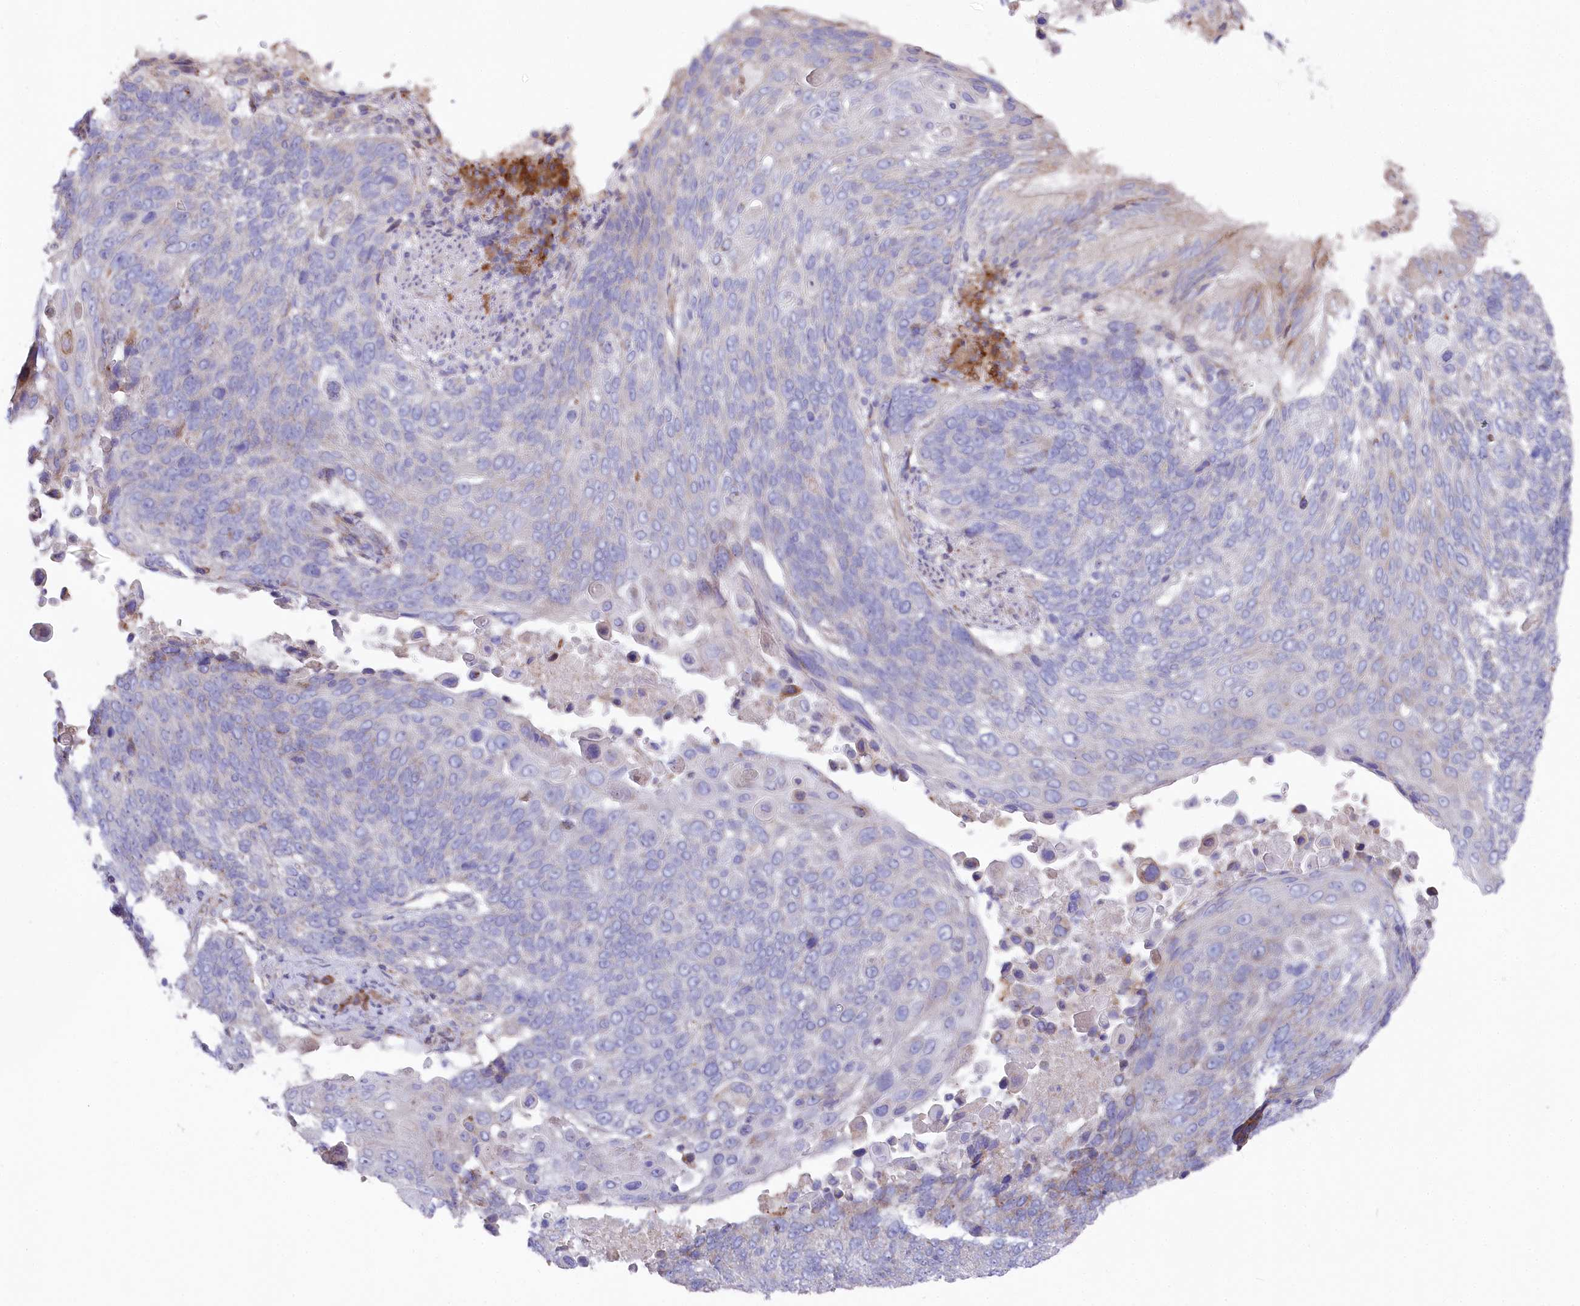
{"staining": {"intensity": "negative", "quantity": "none", "location": "none"}, "tissue": "lung cancer", "cell_type": "Tumor cells", "image_type": "cancer", "snomed": [{"axis": "morphology", "description": "Squamous cell carcinoma, NOS"}, {"axis": "topography", "description": "Lung"}], "caption": "Image shows no significant protein expression in tumor cells of lung squamous cell carcinoma.", "gene": "POGLUT1", "patient": {"sex": "male", "age": 66}}